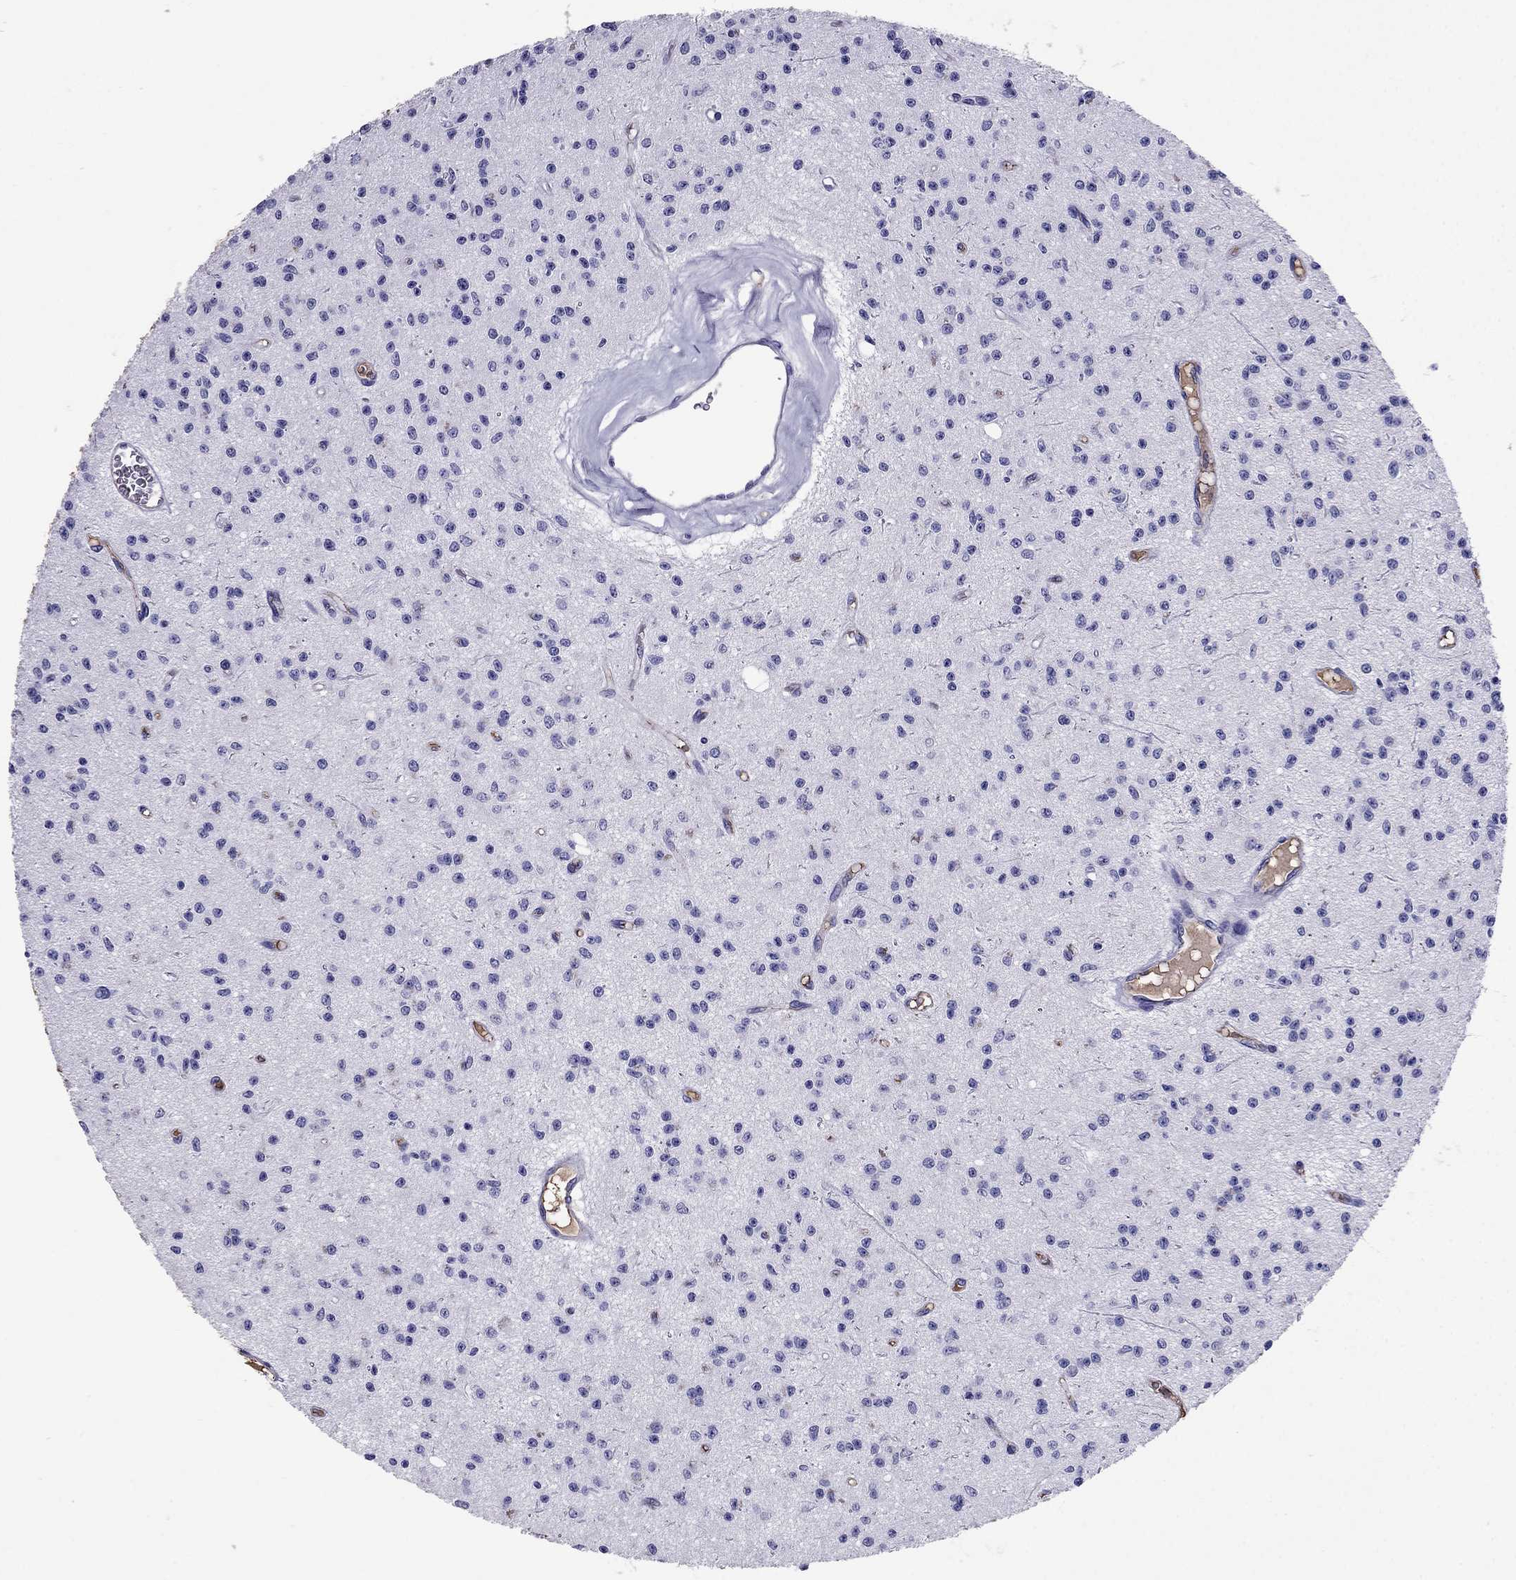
{"staining": {"intensity": "negative", "quantity": "none", "location": "none"}, "tissue": "glioma", "cell_type": "Tumor cells", "image_type": "cancer", "snomed": [{"axis": "morphology", "description": "Glioma, malignant, Low grade"}, {"axis": "topography", "description": "Brain"}], "caption": "The image demonstrates no significant positivity in tumor cells of glioma.", "gene": "TBC1D21", "patient": {"sex": "female", "age": 45}}